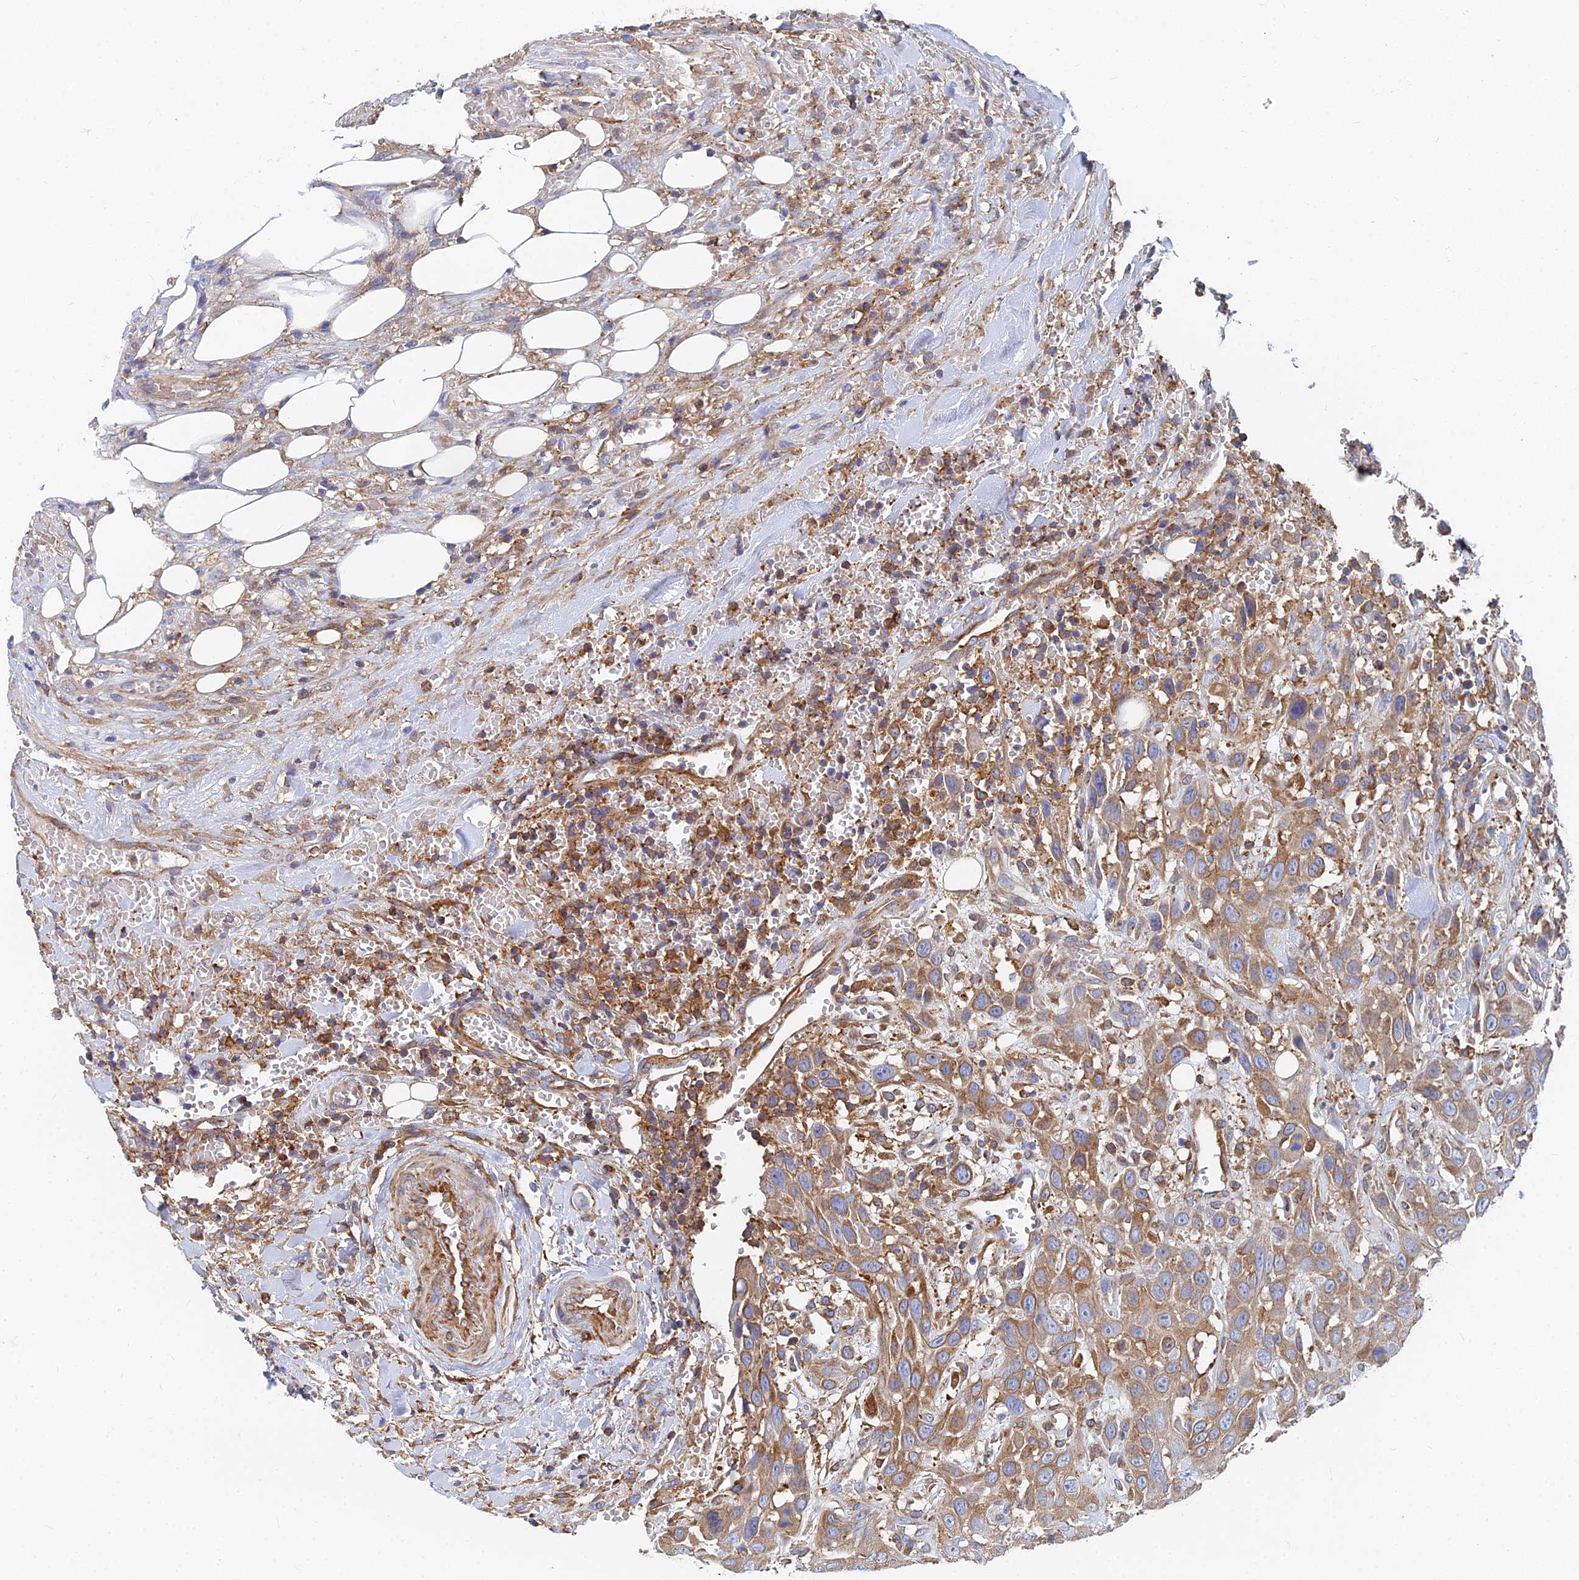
{"staining": {"intensity": "moderate", "quantity": ">75%", "location": "cytoplasmic/membranous"}, "tissue": "head and neck cancer", "cell_type": "Tumor cells", "image_type": "cancer", "snomed": [{"axis": "morphology", "description": "Squamous cell carcinoma, NOS"}, {"axis": "topography", "description": "Head-Neck"}], "caption": "Protein expression analysis of squamous cell carcinoma (head and neck) reveals moderate cytoplasmic/membranous expression in approximately >75% of tumor cells. The staining is performed using DAB (3,3'-diaminobenzidine) brown chromogen to label protein expression. The nuclei are counter-stained blue using hematoxylin.", "gene": "GPR42", "patient": {"sex": "male", "age": 81}}